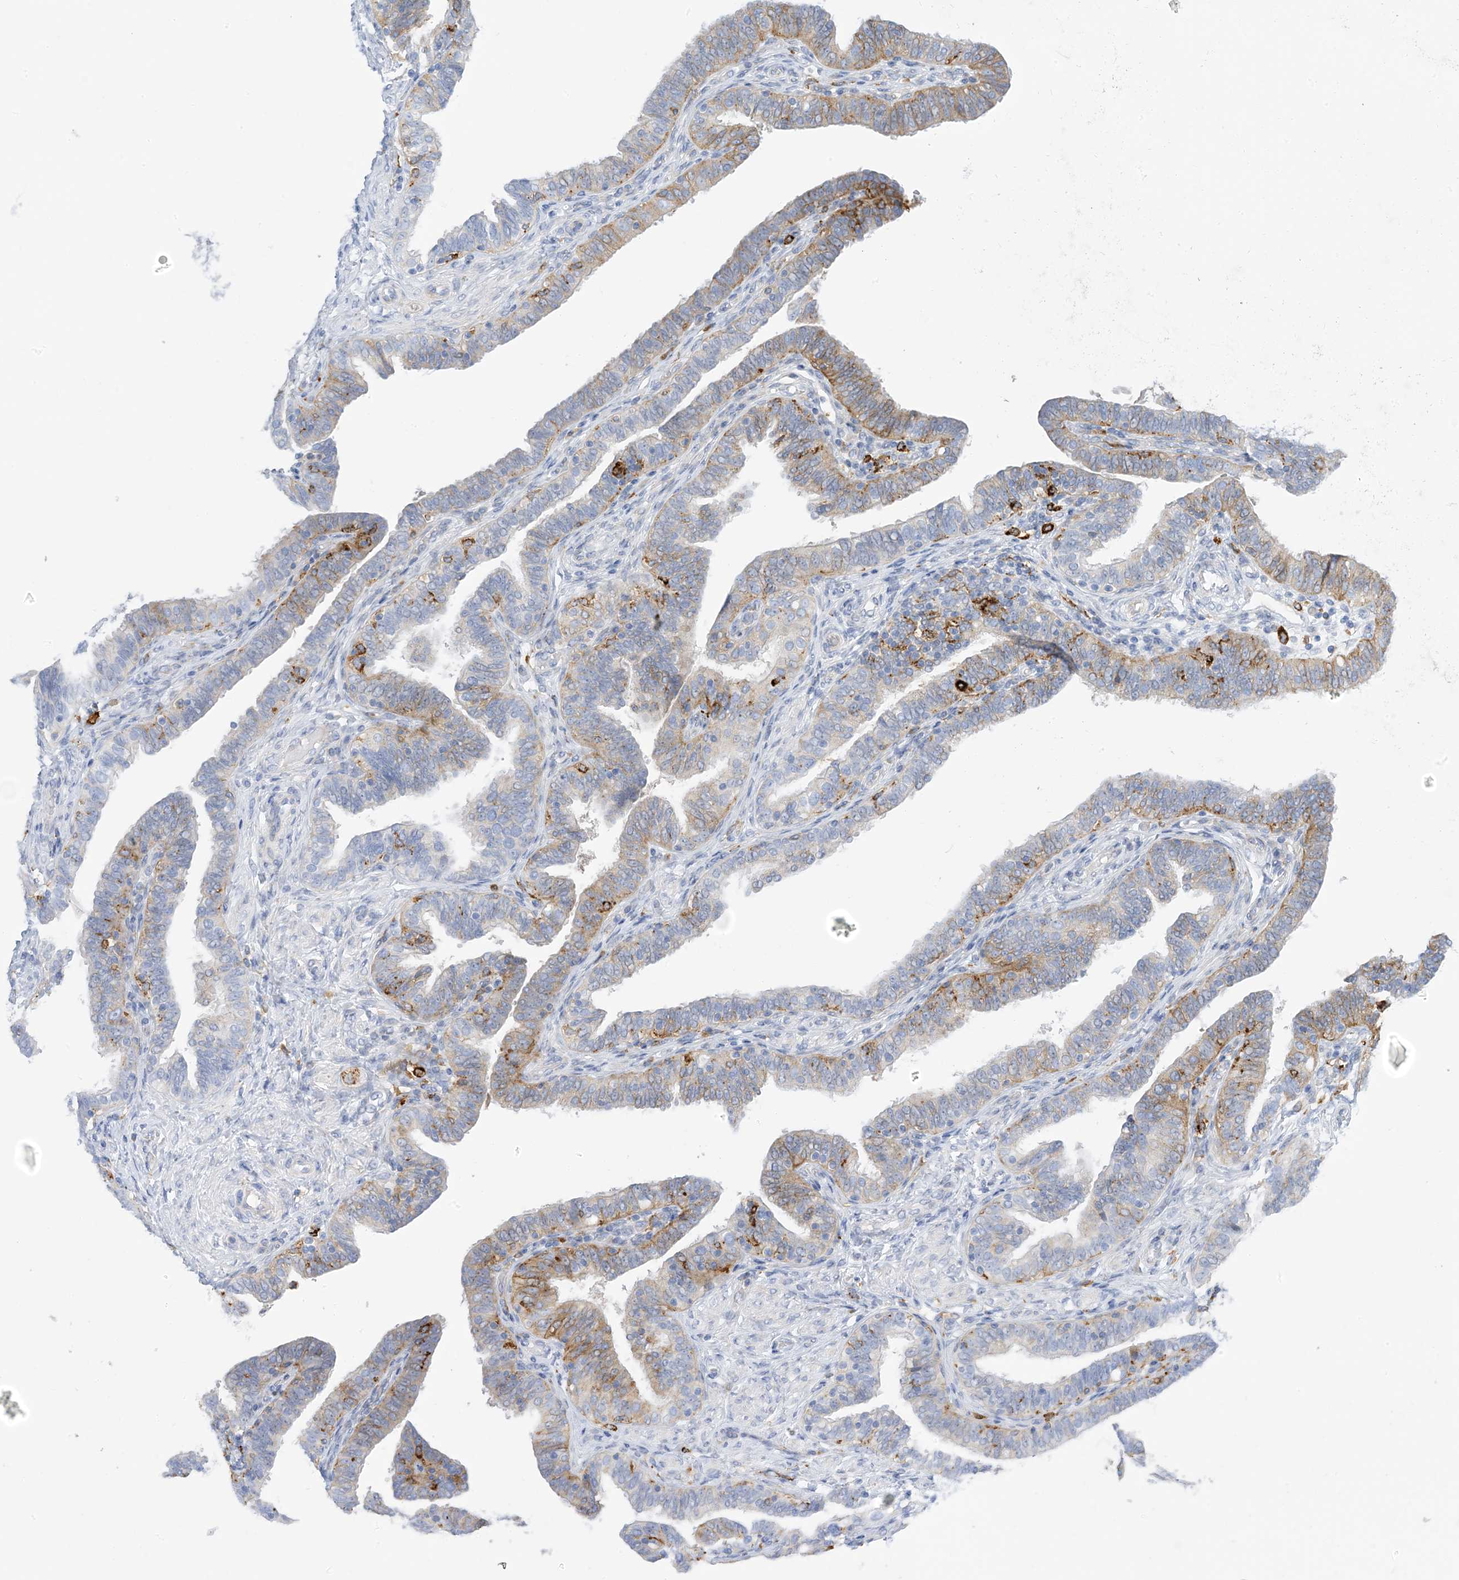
{"staining": {"intensity": "moderate", "quantity": "<25%", "location": "cytoplasmic/membranous"}, "tissue": "fallopian tube", "cell_type": "Glandular cells", "image_type": "normal", "snomed": [{"axis": "morphology", "description": "Normal tissue, NOS"}, {"axis": "topography", "description": "Fallopian tube"}], "caption": "Immunohistochemical staining of unremarkable fallopian tube demonstrates low levels of moderate cytoplasmic/membranous staining in about <25% of glandular cells.", "gene": "DPH3", "patient": {"sex": "female", "age": 39}}